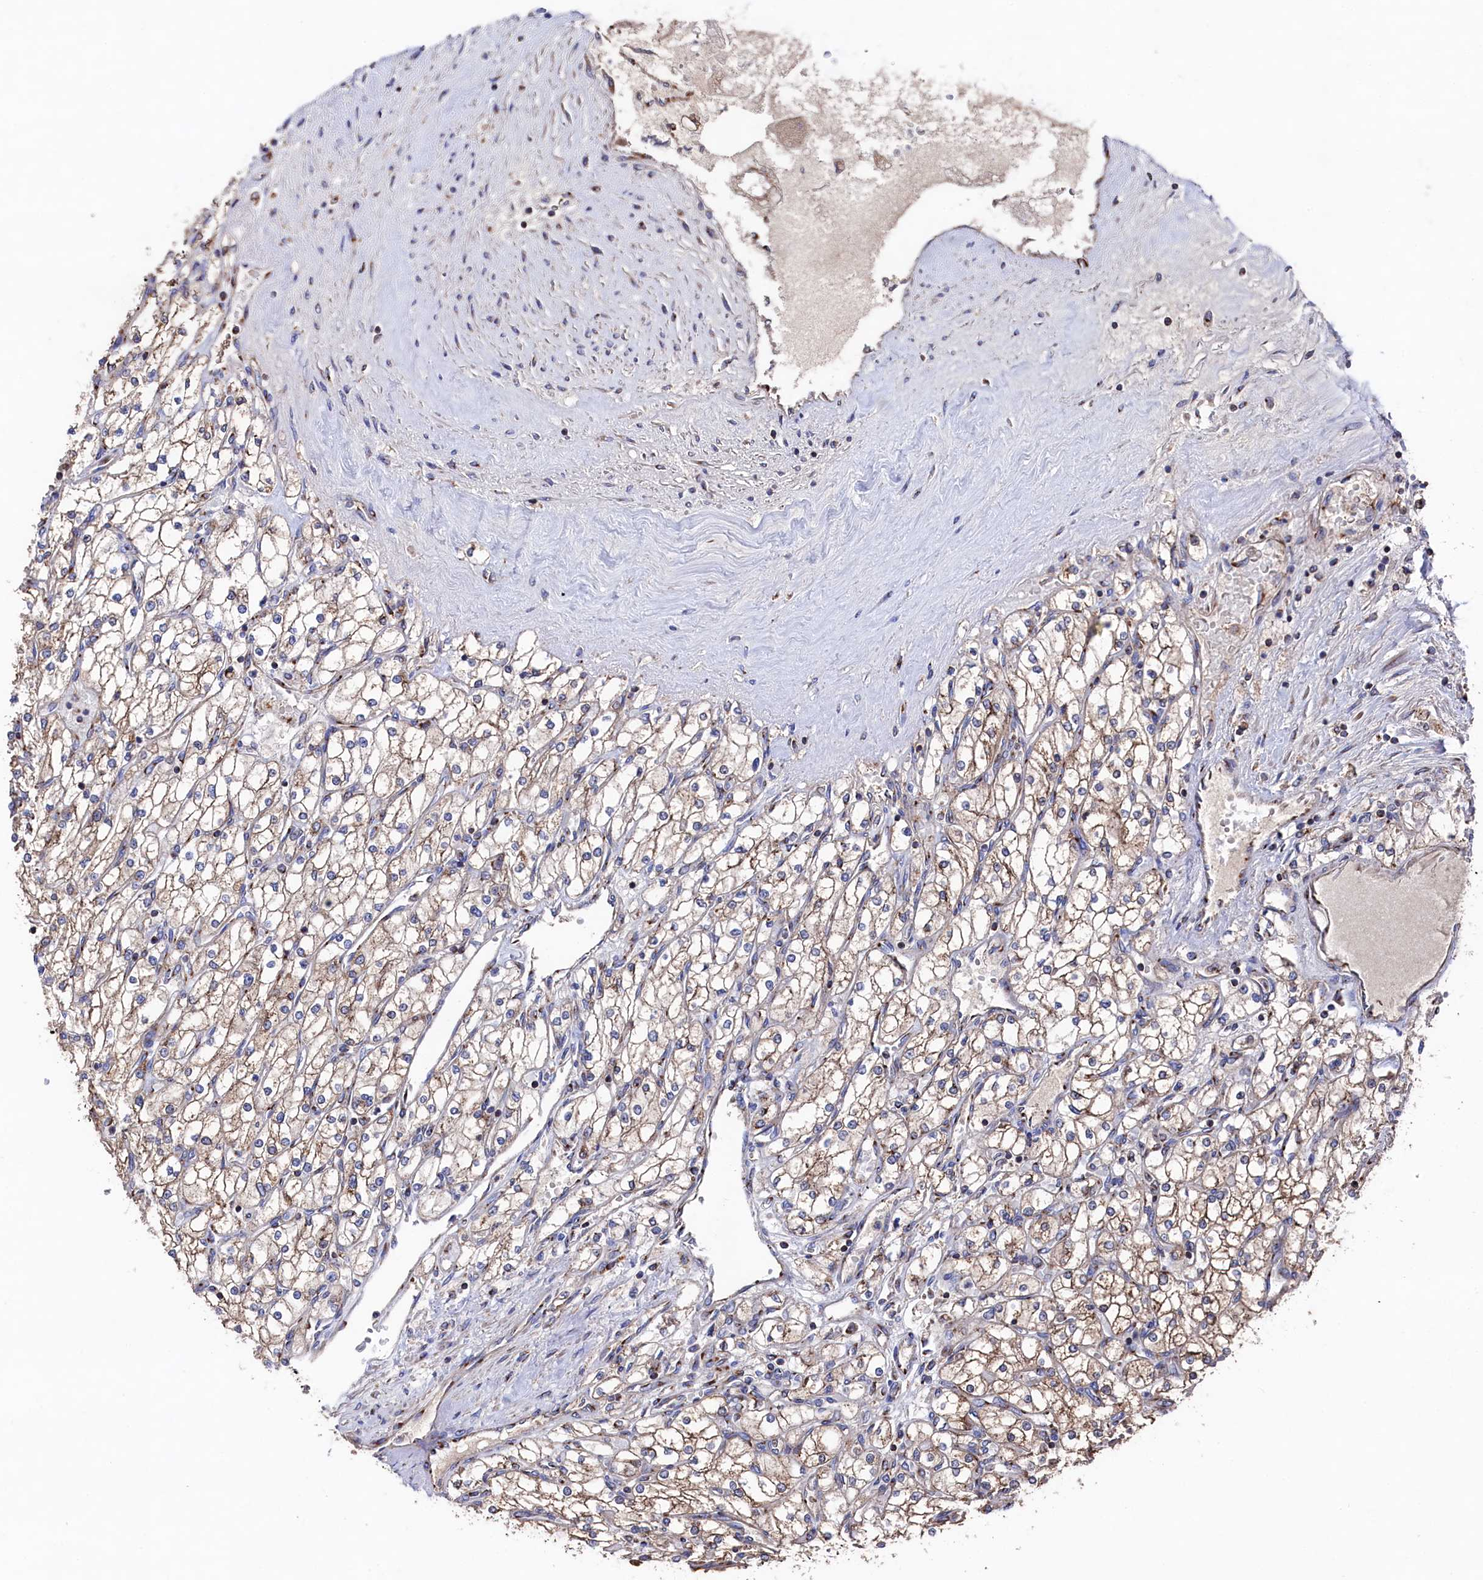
{"staining": {"intensity": "weak", "quantity": ">75%", "location": "cytoplasmic/membranous"}, "tissue": "renal cancer", "cell_type": "Tumor cells", "image_type": "cancer", "snomed": [{"axis": "morphology", "description": "Adenocarcinoma, NOS"}, {"axis": "topography", "description": "Kidney"}], "caption": "A photomicrograph showing weak cytoplasmic/membranous expression in about >75% of tumor cells in renal adenocarcinoma, as visualized by brown immunohistochemical staining.", "gene": "PRRC1", "patient": {"sex": "male", "age": 80}}